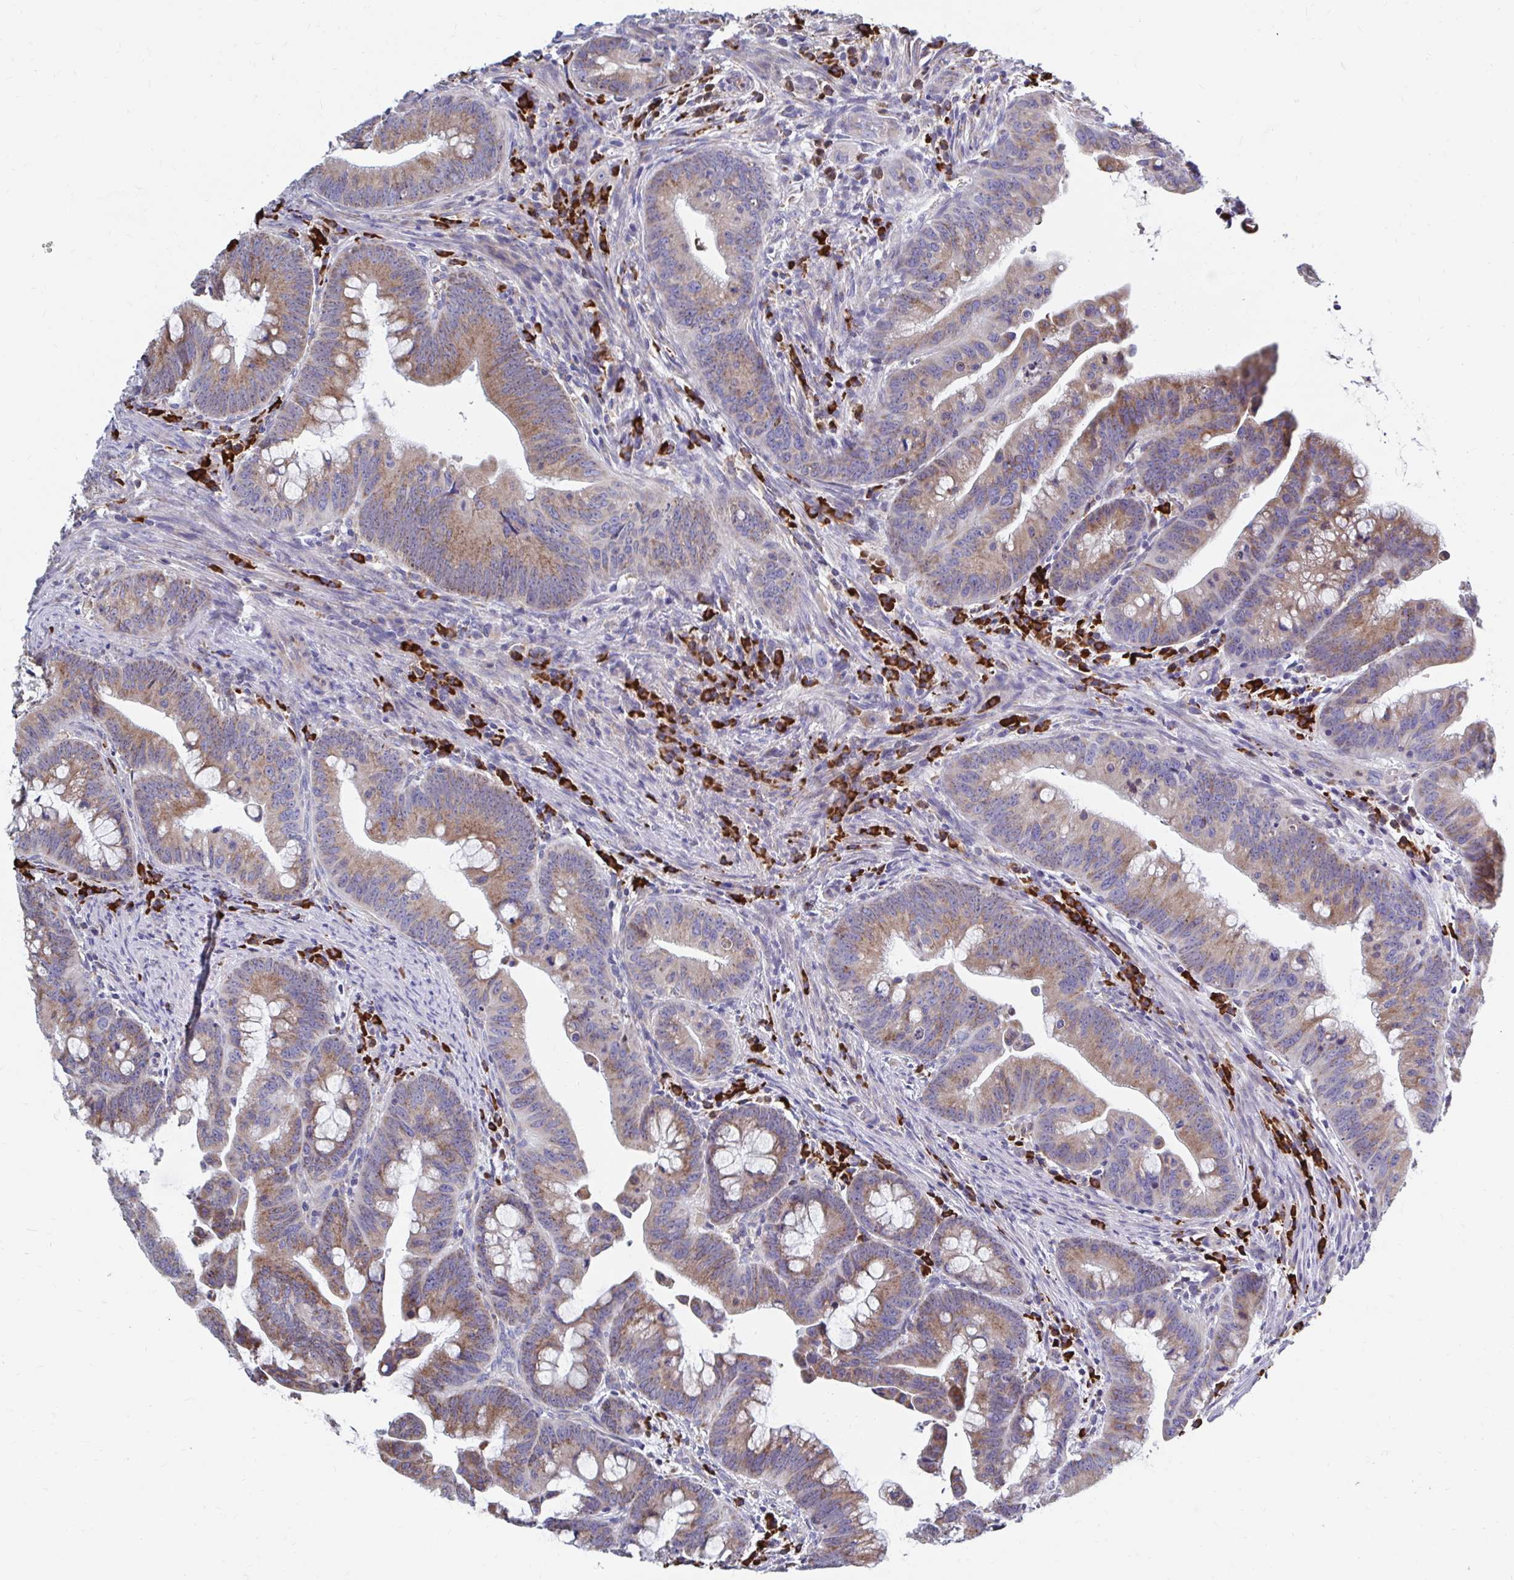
{"staining": {"intensity": "moderate", "quantity": ">75%", "location": "cytoplasmic/membranous"}, "tissue": "colorectal cancer", "cell_type": "Tumor cells", "image_type": "cancer", "snomed": [{"axis": "morphology", "description": "Adenocarcinoma, NOS"}, {"axis": "topography", "description": "Colon"}], "caption": "Immunohistochemical staining of adenocarcinoma (colorectal) demonstrates medium levels of moderate cytoplasmic/membranous staining in about >75% of tumor cells. The staining was performed using DAB to visualize the protein expression in brown, while the nuclei were stained in blue with hematoxylin (Magnification: 20x).", "gene": "FKBP2", "patient": {"sex": "male", "age": 62}}